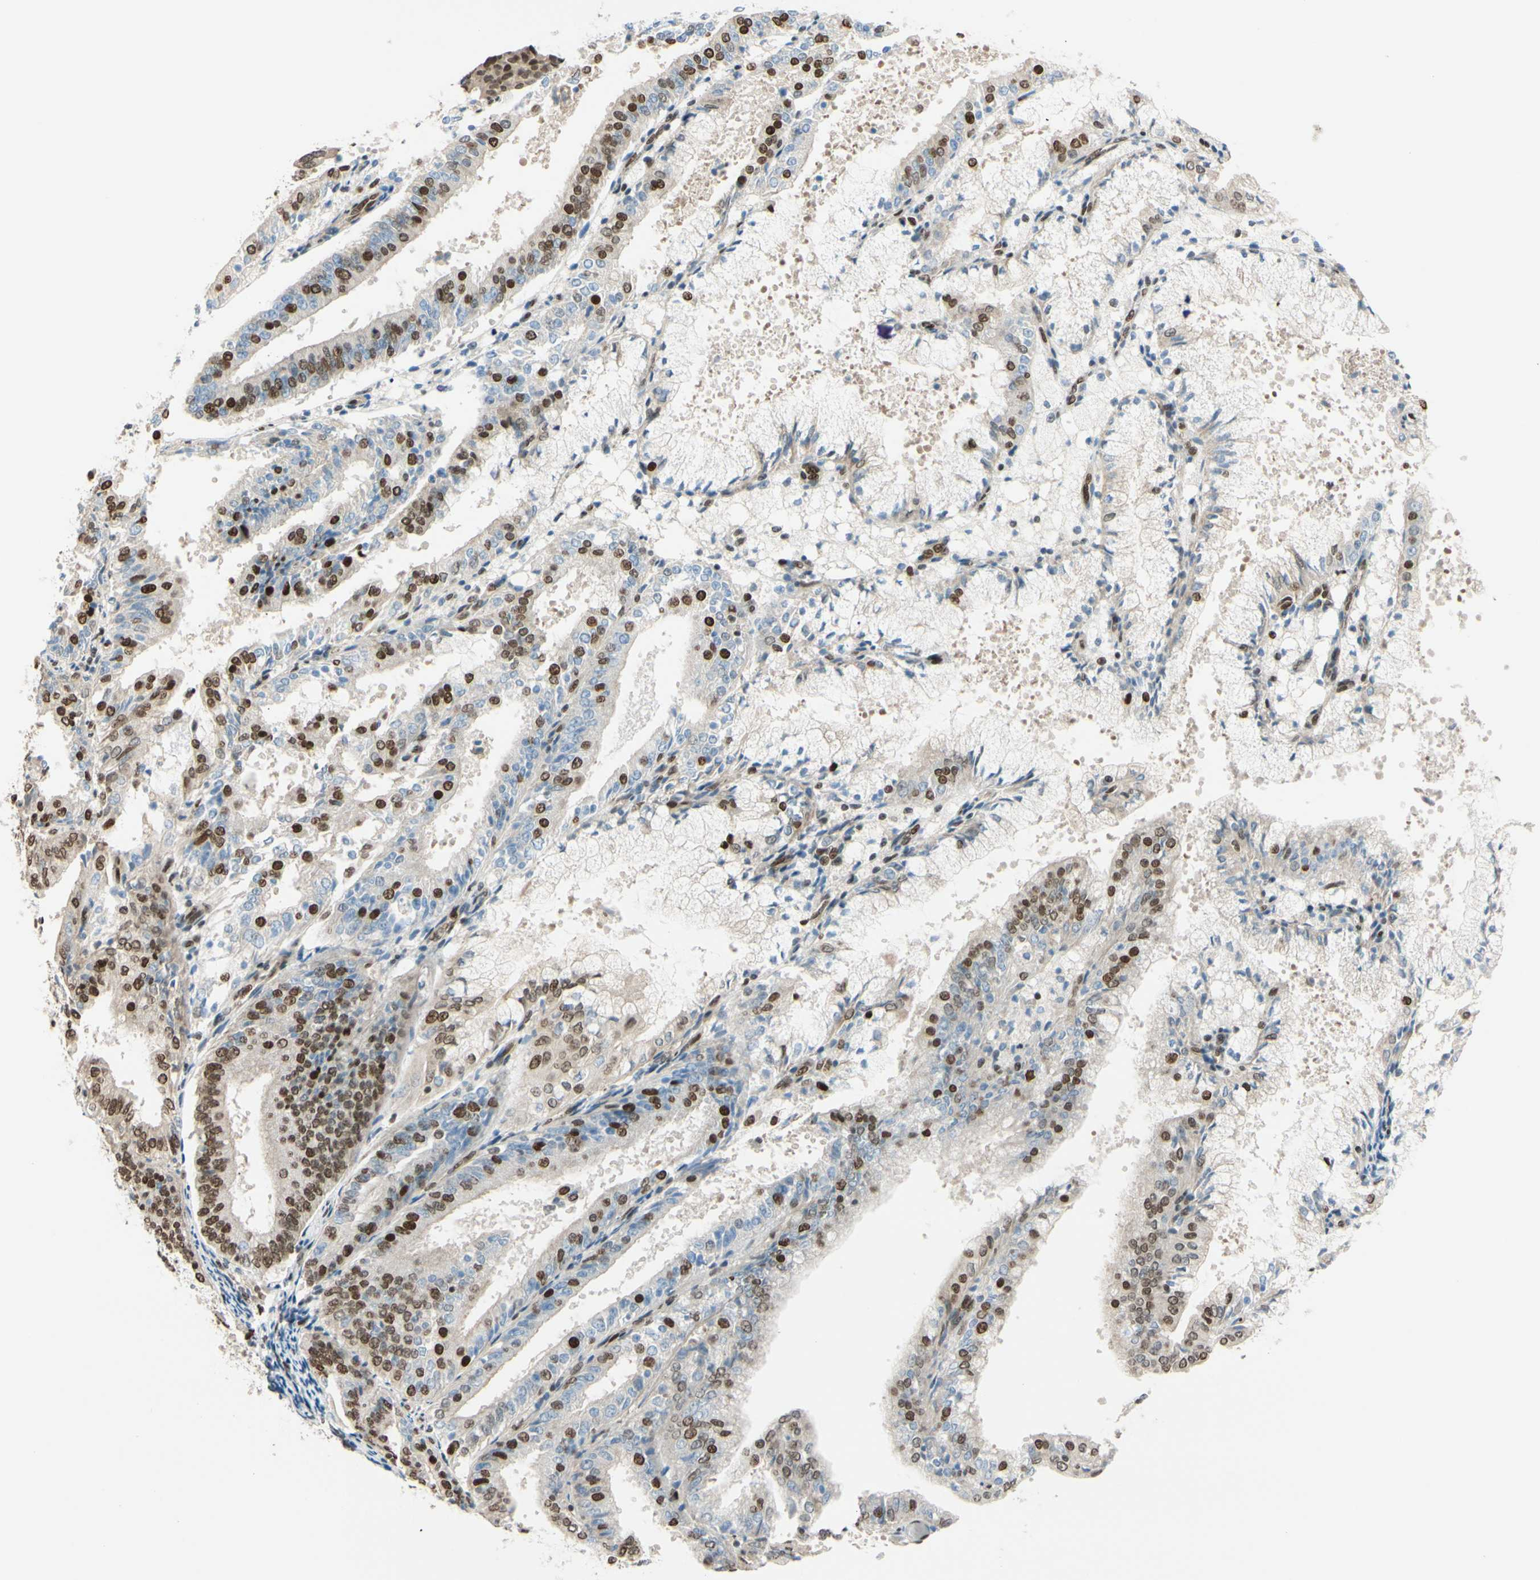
{"staining": {"intensity": "strong", "quantity": "<25%", "location": "nuclear"}, "tissue": "endometrial cancer", "cell_type": "Tumor cells", "image_type": "cancer", "snomed": [{"axis": "morphology", "description": "Adenocarcinoma, NOS"}, {"axis": "topography", "description": "Endometrium"}], "caption": "Adenocarcinoma (endometrial) stained with DAB immunohistochemistry shows medium levels of strong nuclear positivity in approximately <25% of tumor cells. Immunohistochemistry (ihc) stains the protein of interest in brown and the nuclei are stained blue.", "gene": "SUFU", "patient": {"sex": "female", "age": 63}}